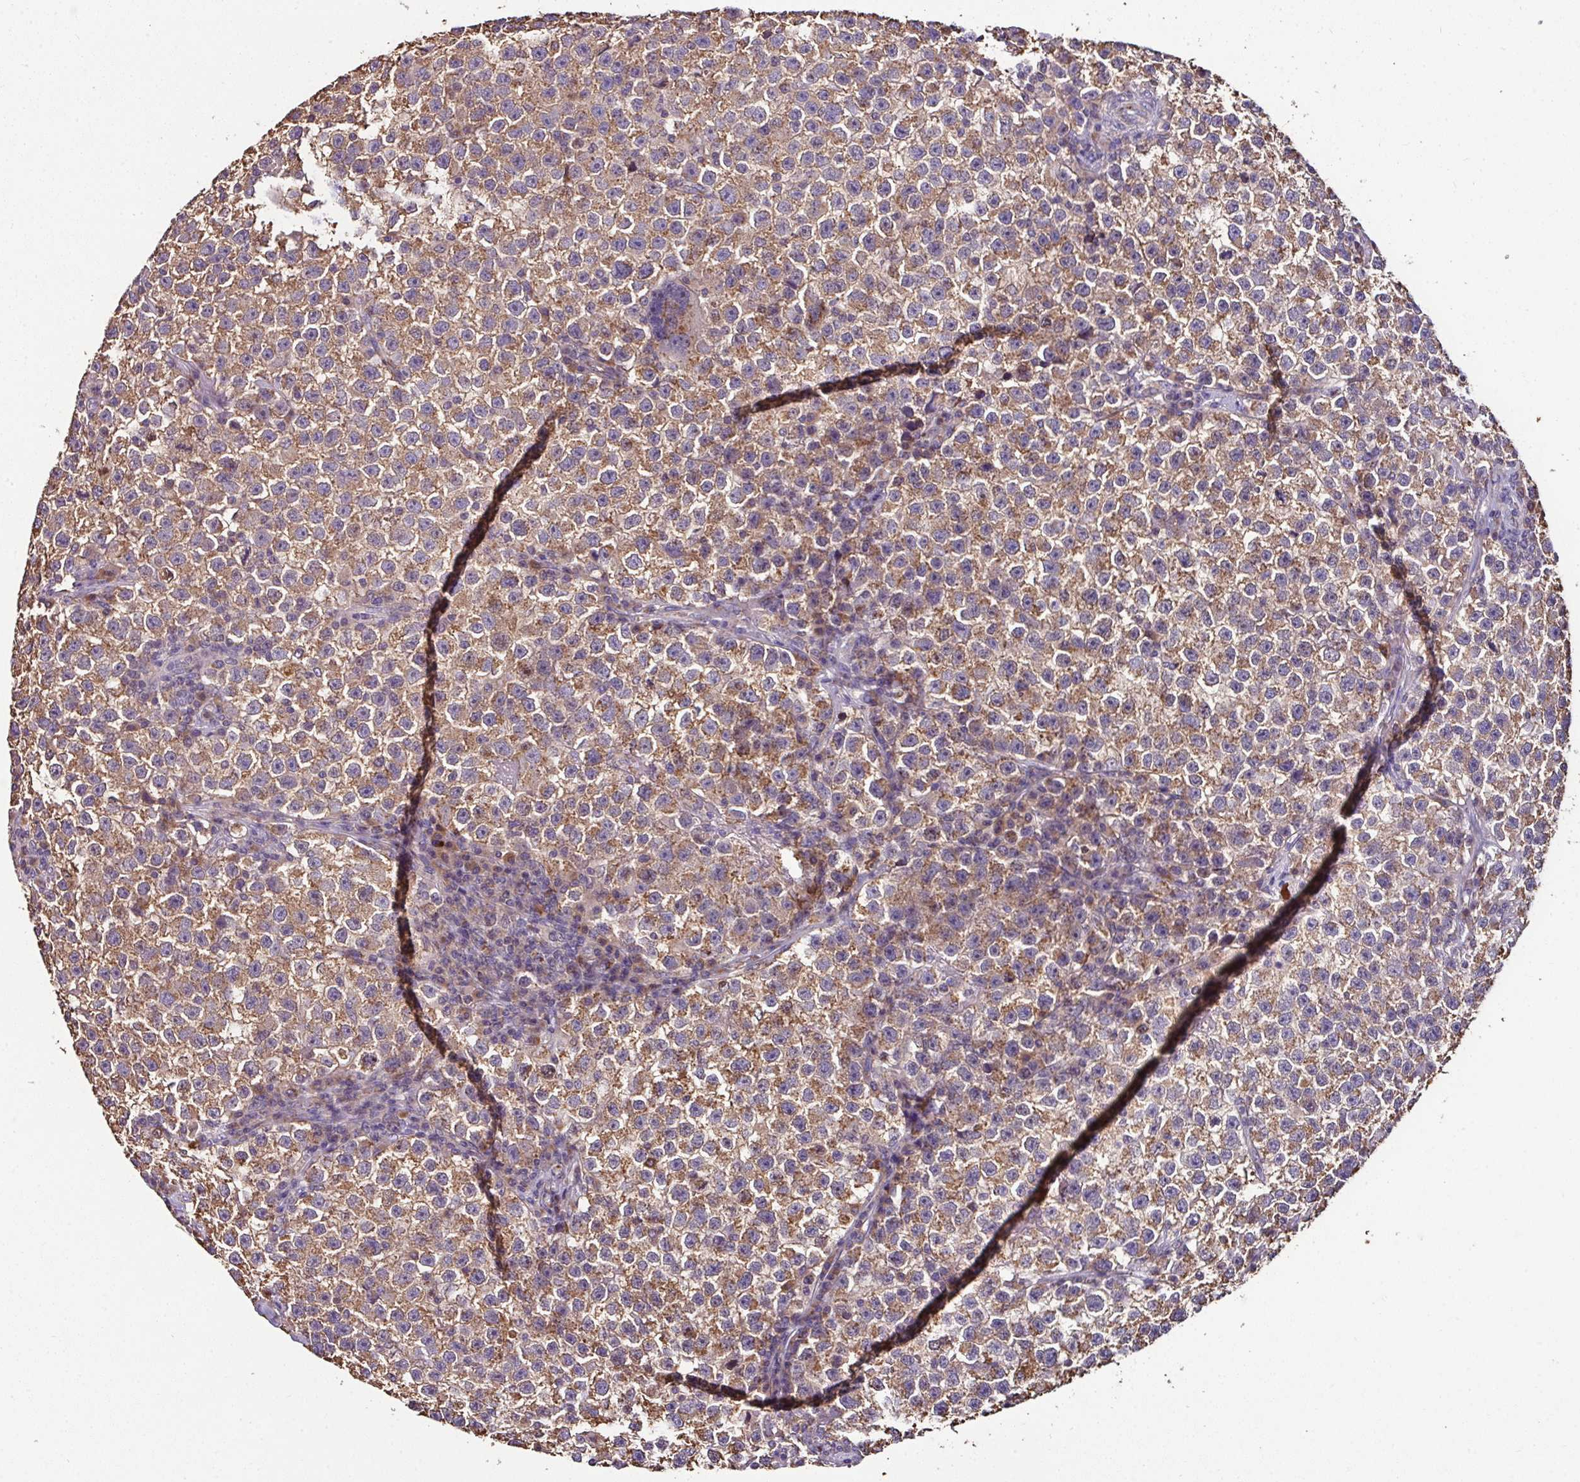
{"staining": {"intensity": "moderate", "quantity": ">75%", "location": "cytoplasmic/membranous"}, "tissue": "testis cancer", "cell_type": "Tumor cells", "image_type": "cancer", "snomed": [{"axis": "morphology", "description": "Seminoma, NOS"}, {"axis": "topography", "description": "Testis"}], "caption": "An IHC image of tumor tissue is shown. Protein staining in brown highlights moderate cytoplasmic/membranous positivity in testis seminoma within tumor cells. (DAB IHC, brown staining for protein, blue staining for nuclei).", "gene": "CPD", "patient": {"sex": "male", "age": 22}}